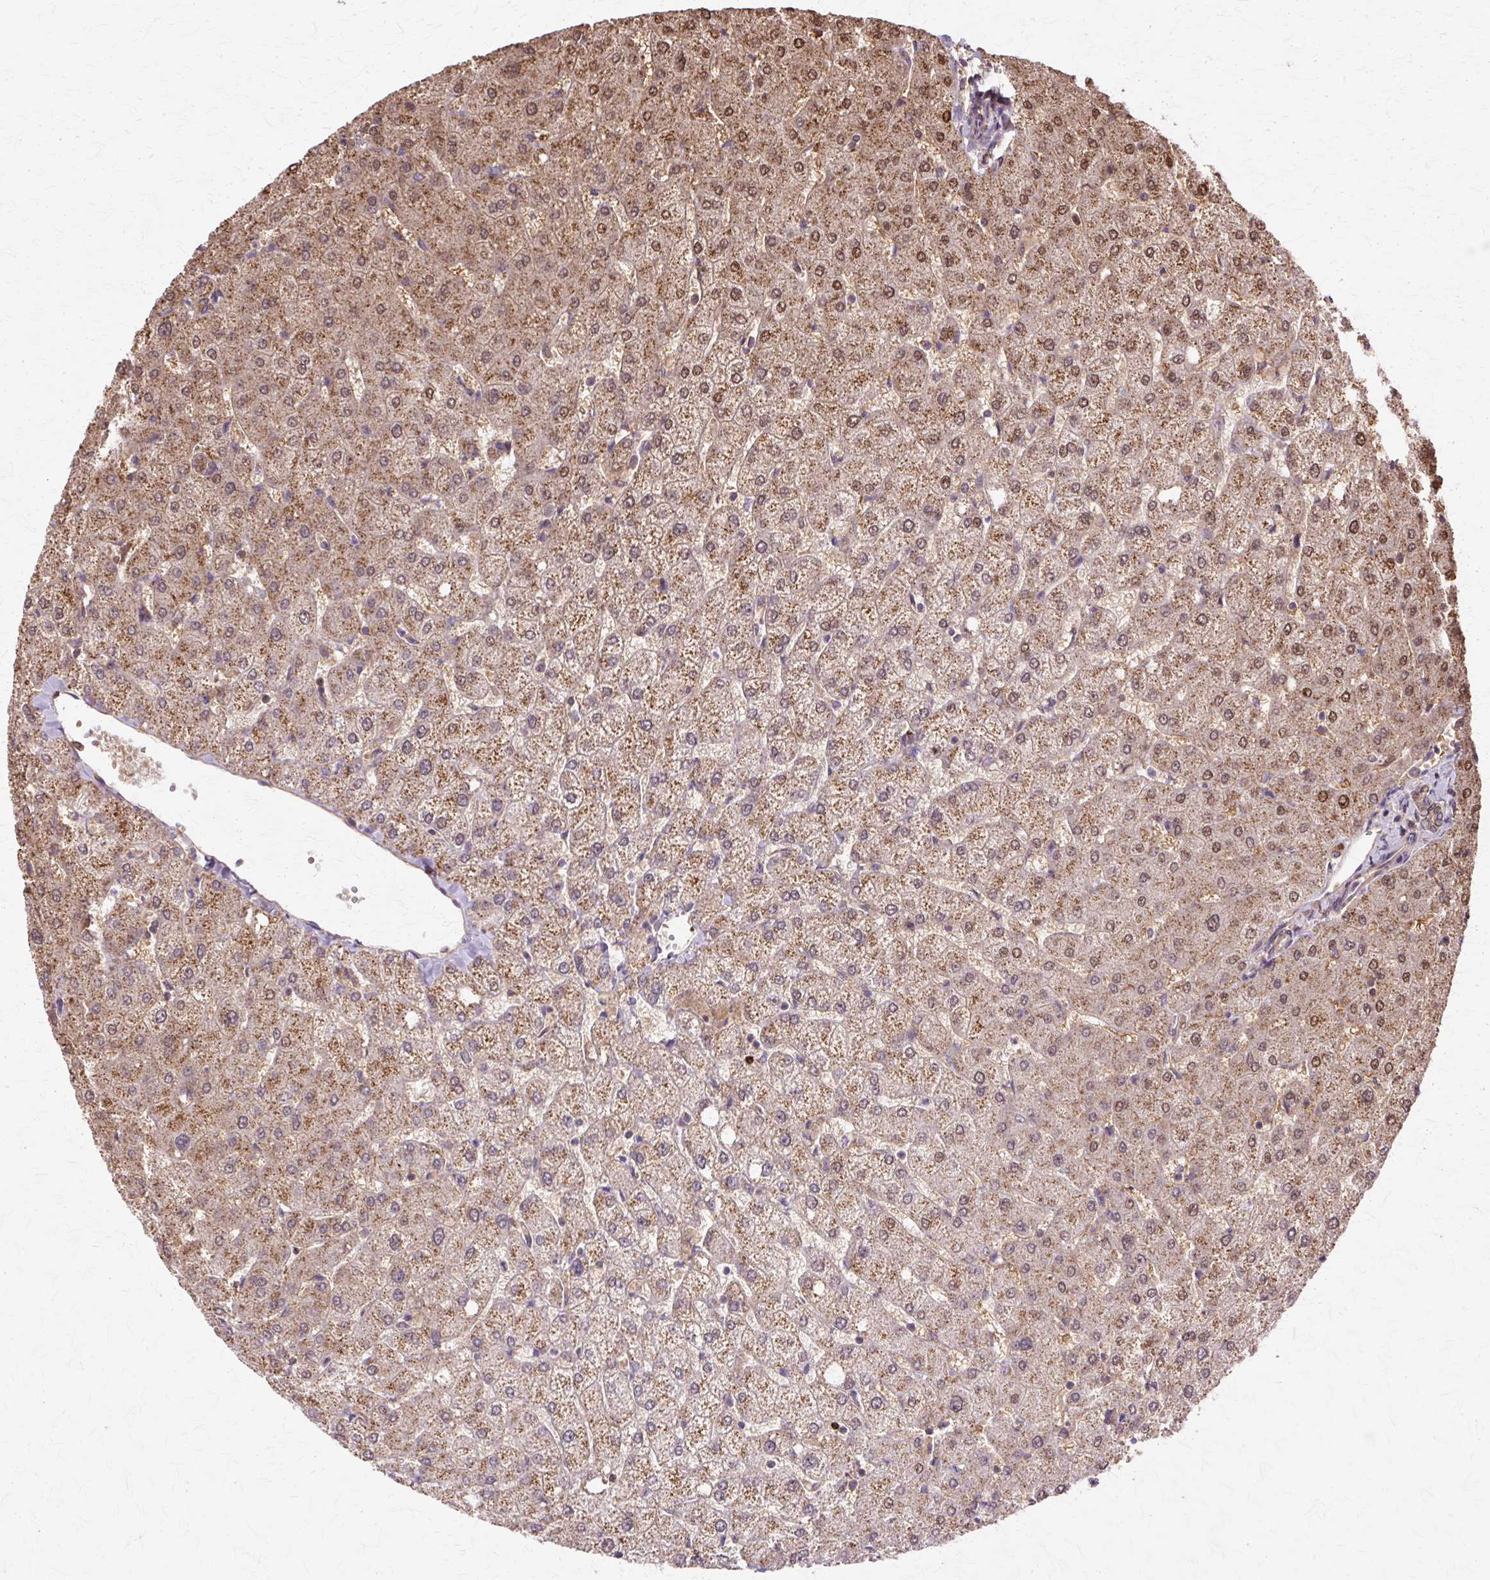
{"staining": {"intensity": "weak", "quantity": ">75%", "location": "nuclear"}, "tissue": "liver", "cell_type": "Cholangiocytes", "image_type": "normal", "snomed": [{"axis": "morphology", "description": "Normal tissue, NOS"}, {"axis": "topography", "description": "Liver"}], "caption": "This photomicrograph reveals normal liver stained with IHC to label a protein in brown. The nuclear of cholangiocytes show weak positivity for the protein. Nuclei are counter-stained blue.", "gene": "COPB1", "patient": {"sex": "female", "age": 54}}